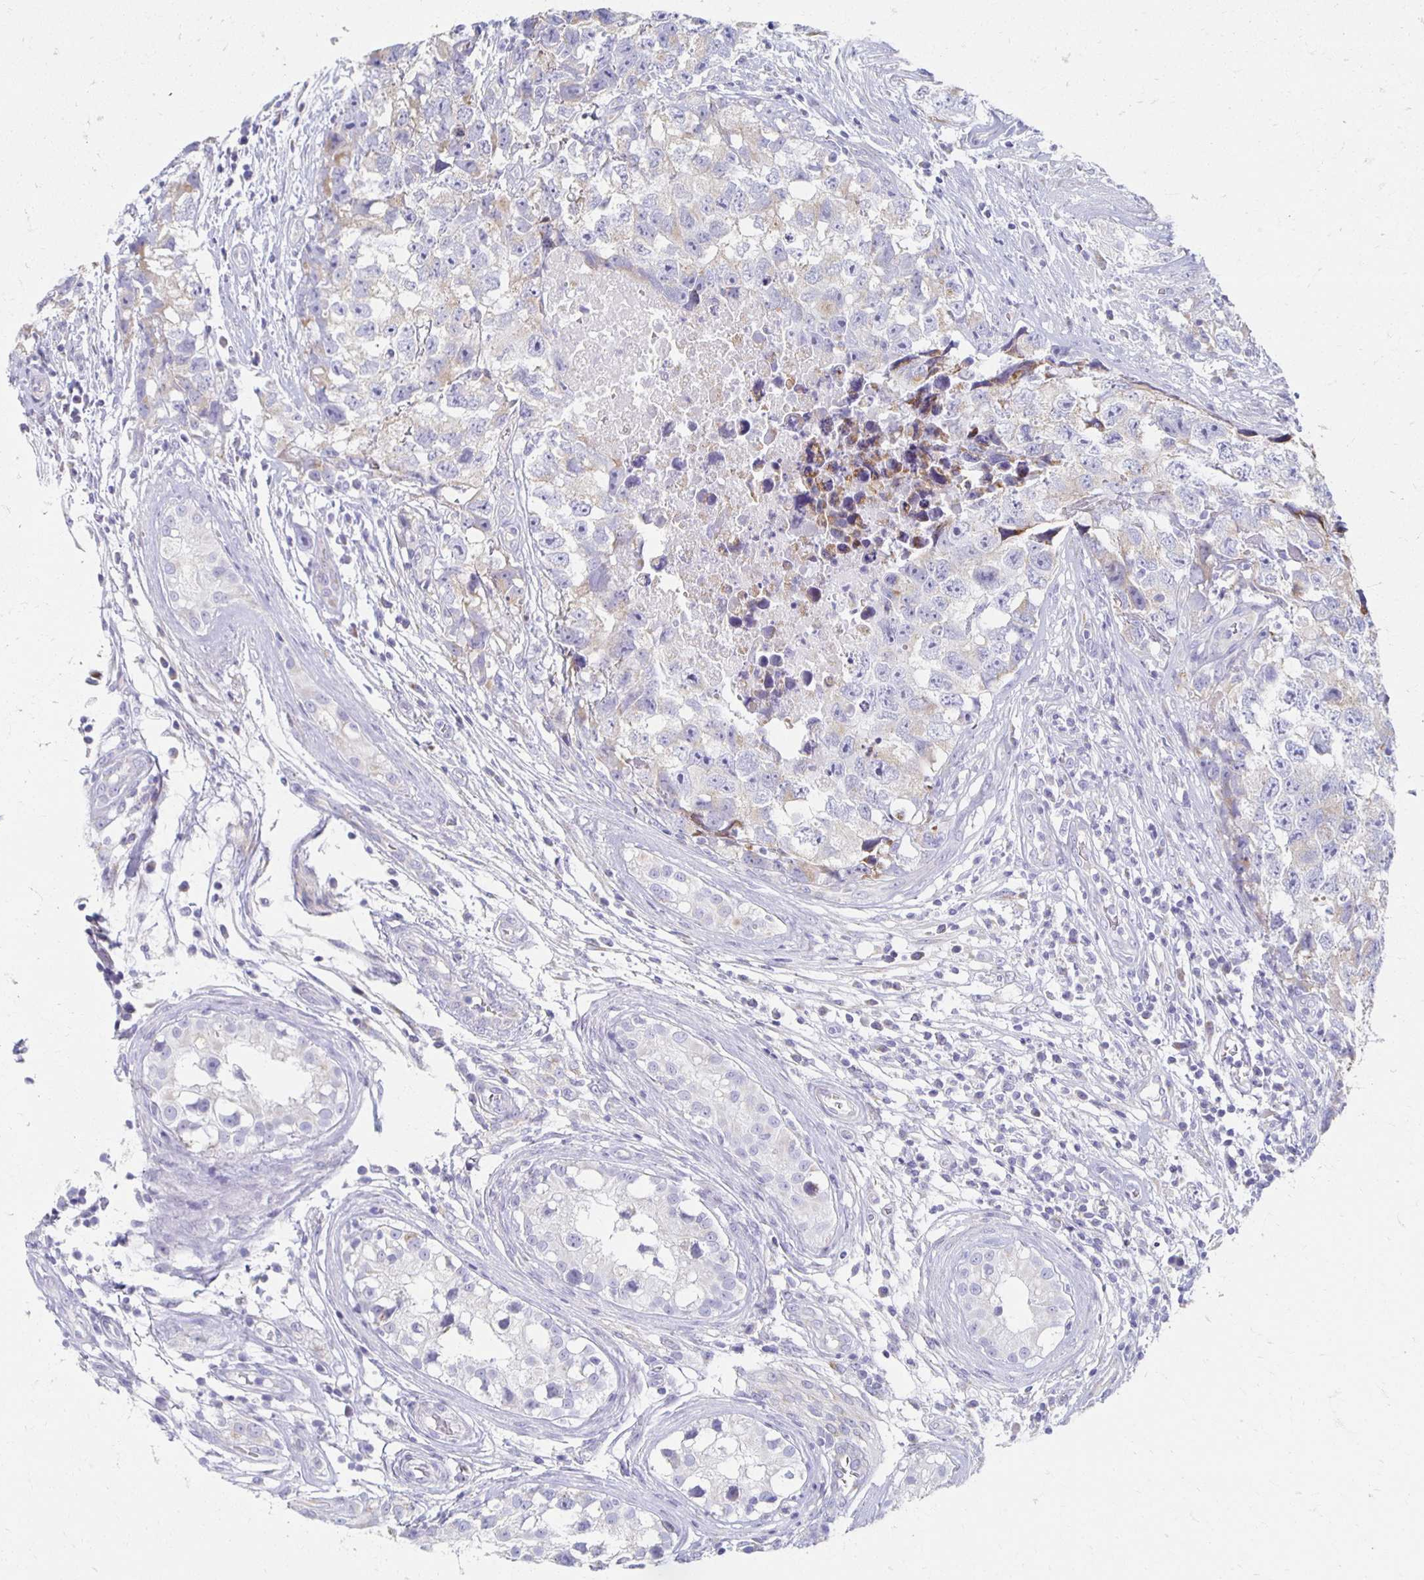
{"staining": {"intensity": "weak", "quantity": "25%-75%", "location": "cytoplasmic/membranous"}, "tissue": "testis cancer", "cell_type": "Tumor cells", "image_type": "cancer", "snomed": [{"axis": "morphology", "description": "Carcinoma, Embryonal, NOS"}, {"axis": "topography", "description": "Testis"}], "caption": "Testis embryonal carcinoma stained with IHC reveals weak cytoplasmic/membranous positivity in approximately 25%-75% of tumor cells.", "gene": "TEX44", "patient": {"sex": "male", "age": 22}}